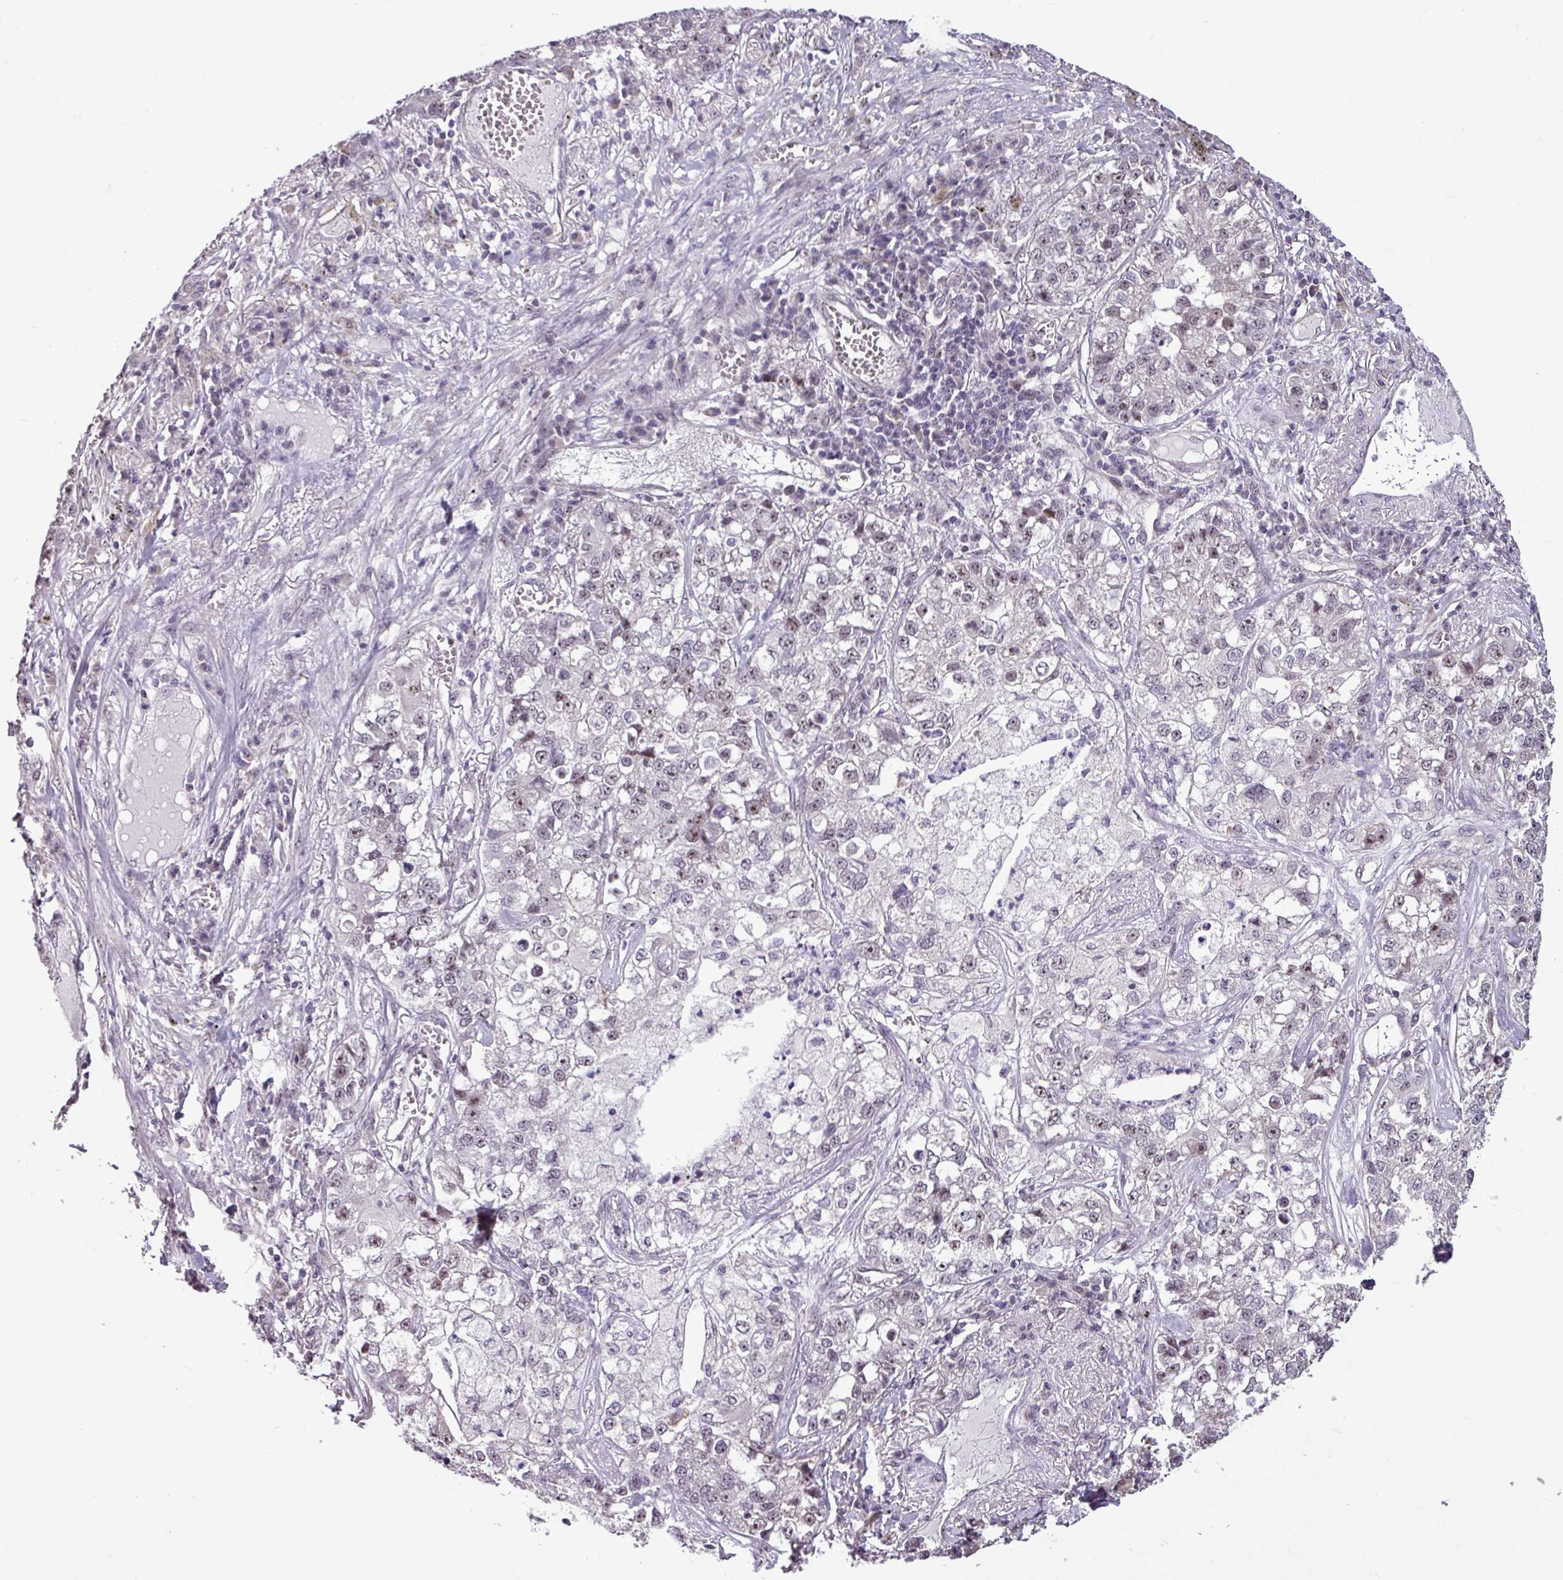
{"staining": {"intensity": "weak", "quantity": "25%-75%", "location": "nuclear"}, "tissue": "lung cancer", "cell_type": "Tumor cells", "image_type": "cancer", "snomed": [{"axis": "morphology", "description": "Adenocarcinoma, NOS"}, {"axis": "topography", "description": "Lung"}], "caption": "DAB immunohistochemical staining of human lung adenocarcinoma exhibits weak nuclear protein positivity in approximately 25%-75% of tumor cells. The staining was performed using DAB to visualize the protein expression in brown, while the nuclei were stained in blue with hematoxylin (Magnification: 20x).", "gene": "UTP18", "patient": {"sex": "male", "age": 49}}